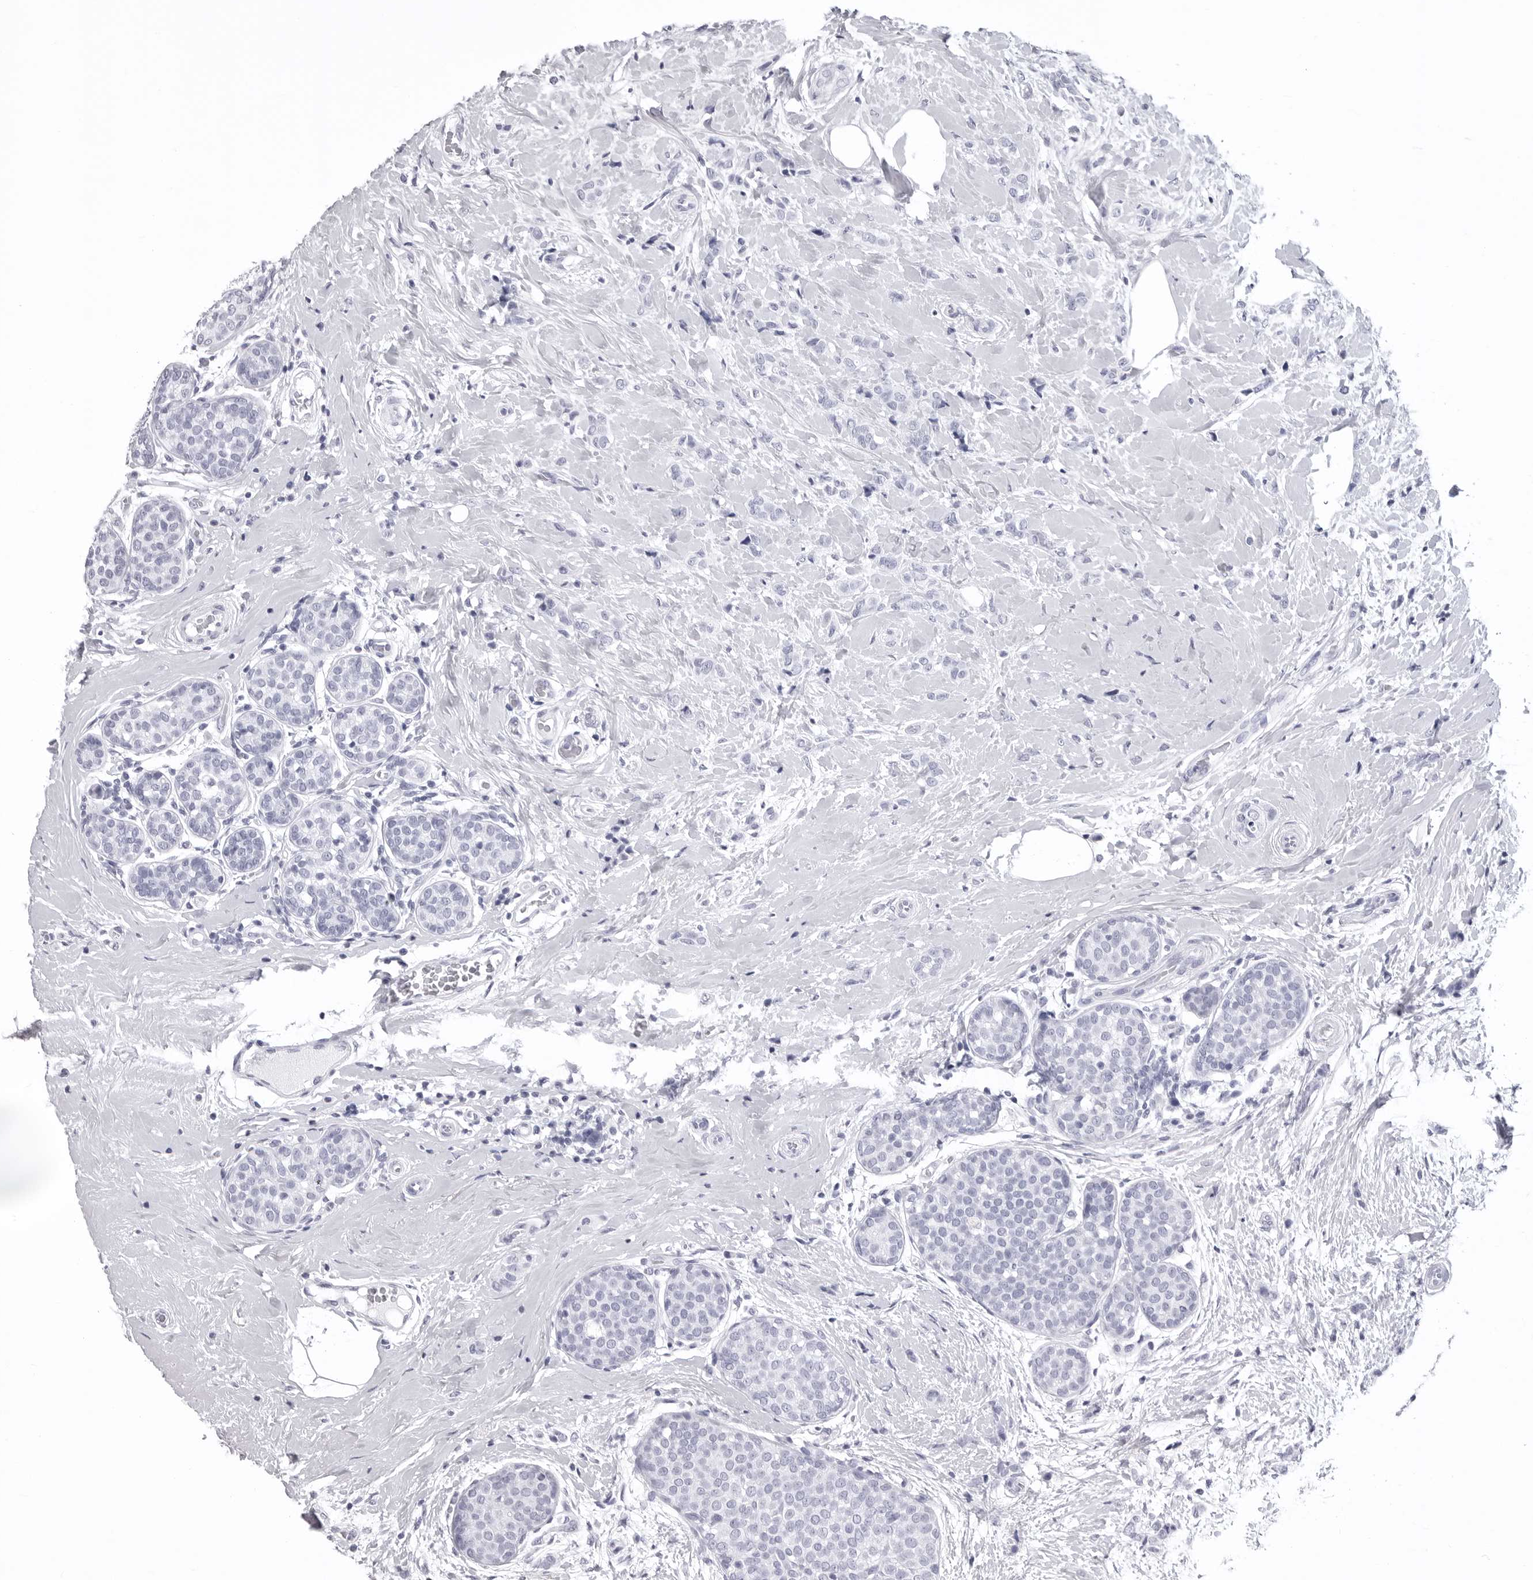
{"staining": {"intensity": "negative", "quantity": "none", "location": "none"}, "tissue": "breast cancer", "cell_type": "Tumor cells", "image_type": "cancer", "snomed": [{"axis": "morphology", "description": "Lobular carcinoma, in situ"}, {"axis": "morphology", "description": "Lobular carcinoma"}, {"axis": "topography", "description": "Breast"}], "caption": "IHC photomicrograph of neoplastic tissue: human breast lobular carcinoma in situ stained with DAB shows no significant protein staining in tumor cells. (DAB immunohistochemistry, high magnification).", "gene": "LGALS4", "patient": {"sex": "female", "age": 41}}